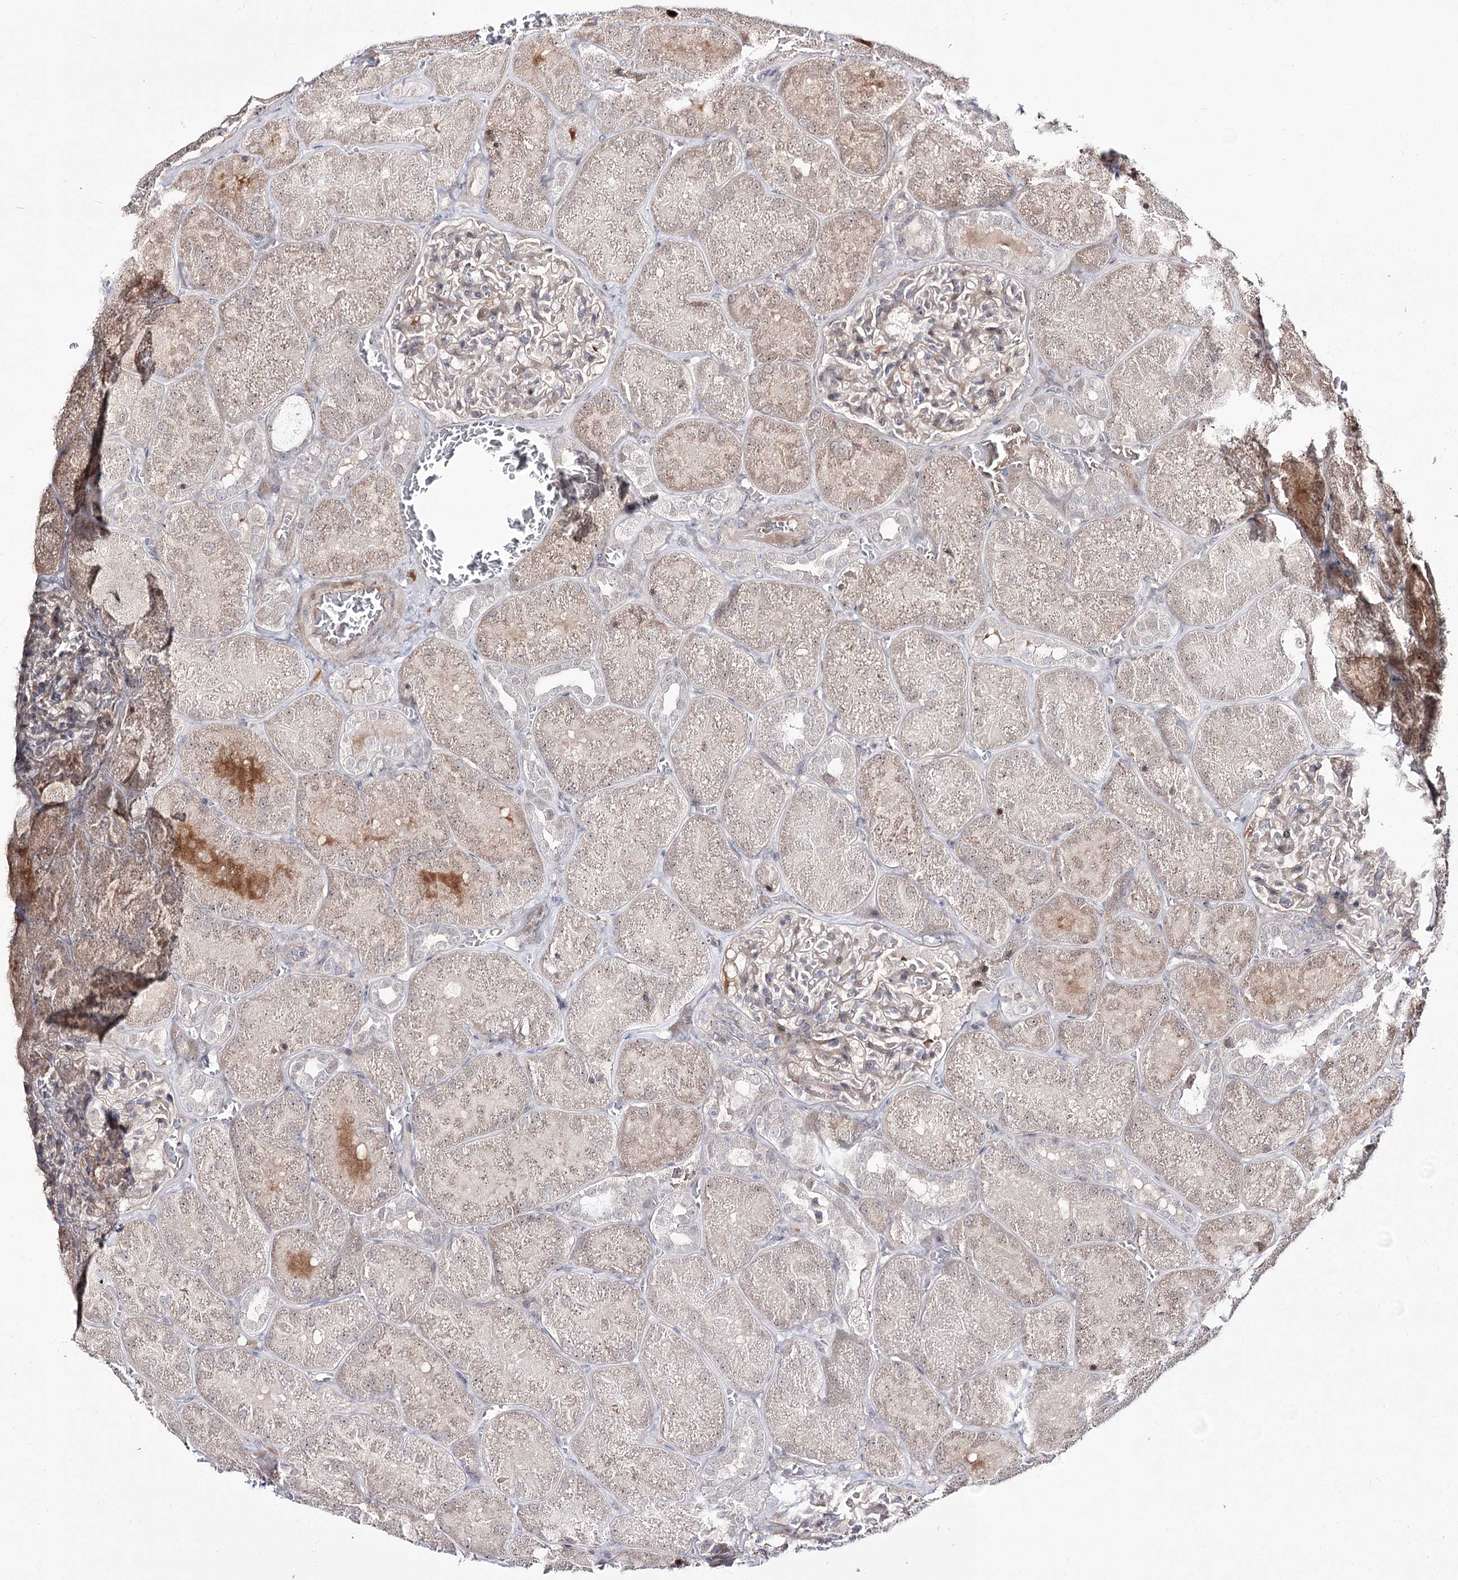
{"staining": {"intensity": "weak", "quantity": "<25%", "location": "cytoplasmic/membranous"}, "tissue": "kidney", "cell_type": "Cells in glomeruli", "image_type": "normal", "snomed": [{"axis": "morphology", "description": "Normal tissue, NOS"}, {"axis": "topography", "description": "Kidney"}], "caption": "Immunohistochemistry photomicrograph of unremarkable kidney: kidney stained with DAB (3,3'-diaminobenzidine) displays no significant protein positivity in cells in glomeruli.", "gene": "RRP9", "patient": {"sex": "male", "age": 28}}